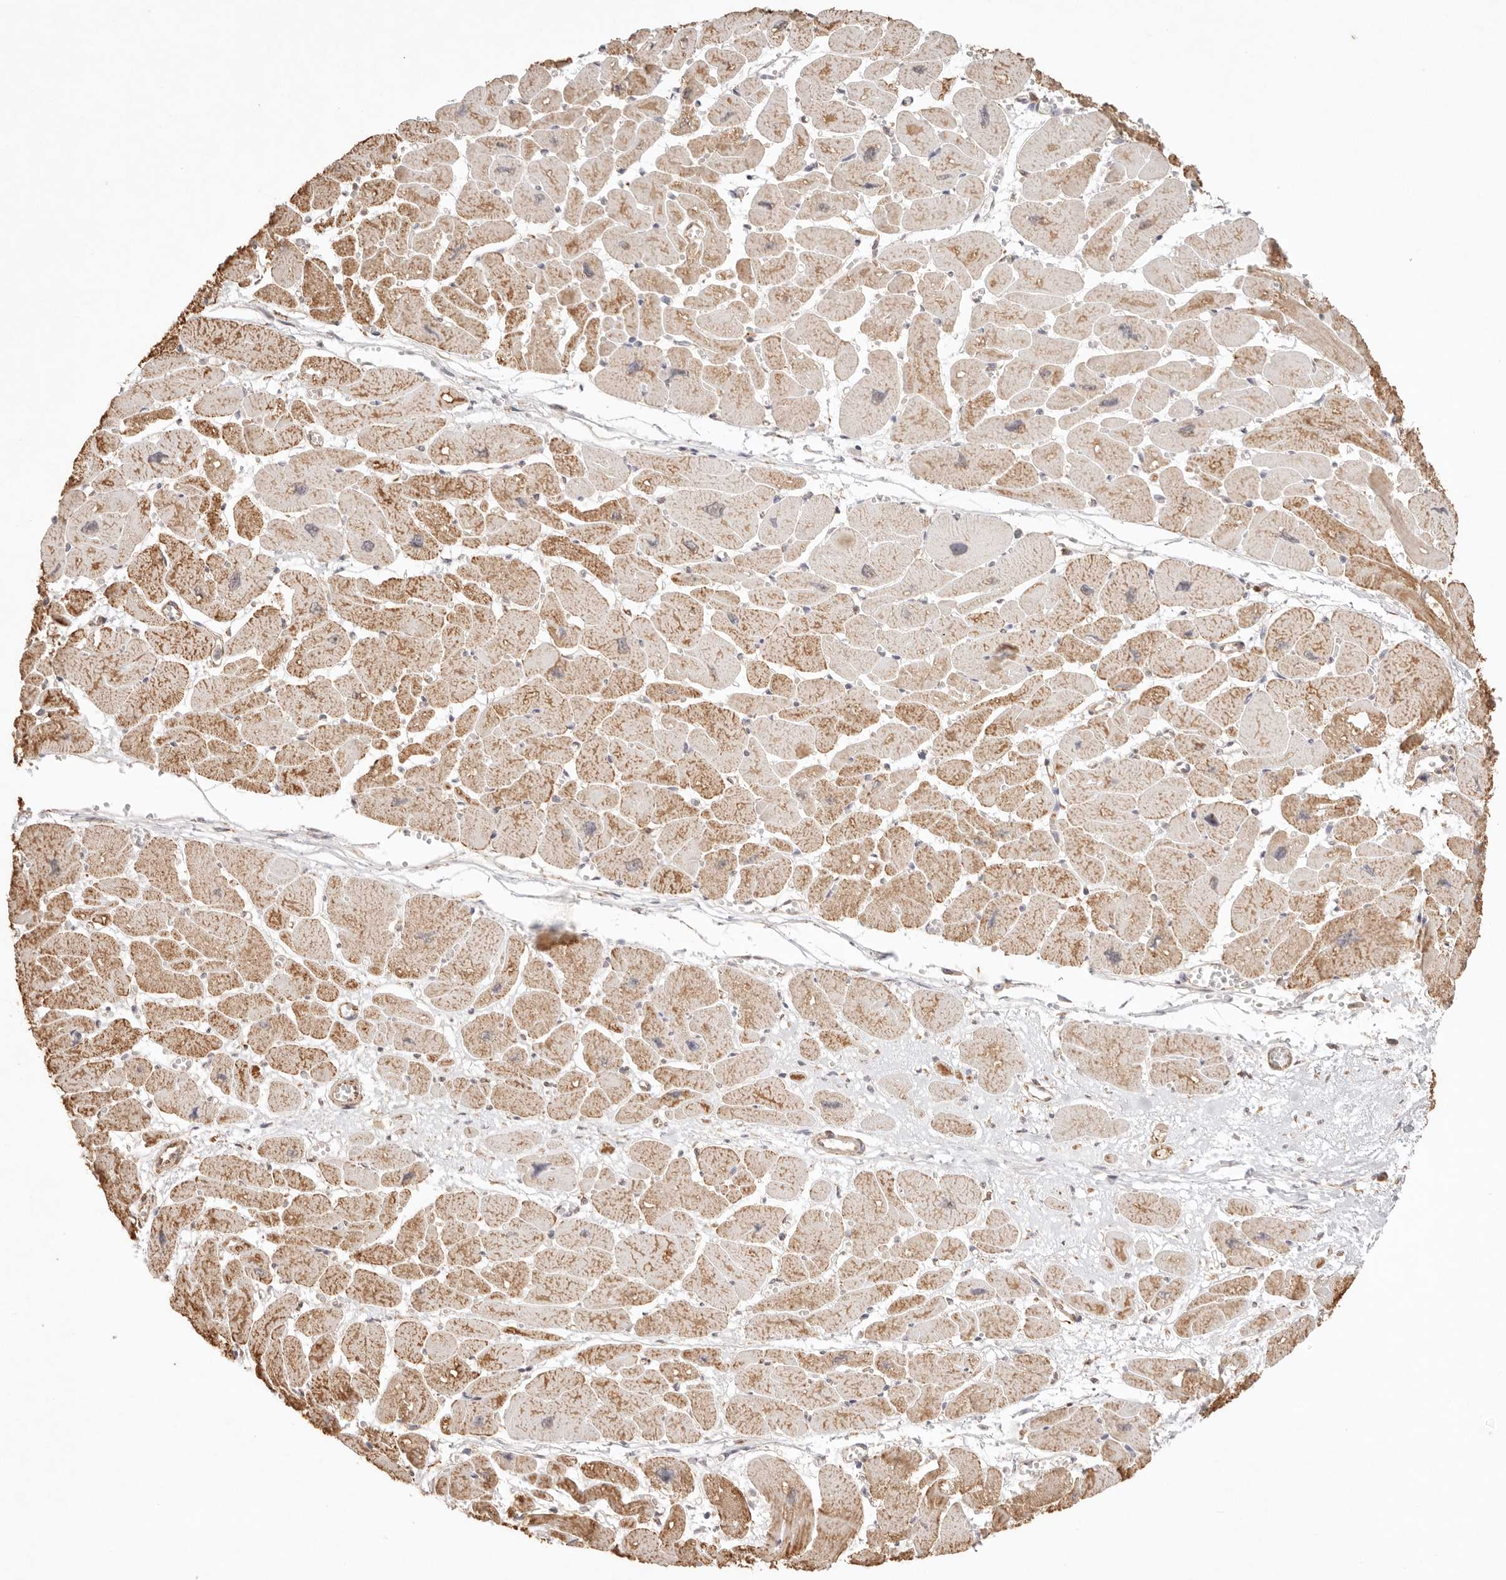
{"staining": {"intensity": "moderate", "quantity": ">75%", "location": "cytoplasmic/membranous"}, "tissue": "heart muscle", "cell_type": "Cardiomyocytes", "image_type": "normal", "snomed": [{"axis": "morphology", "description": "Normal tissue, NOS"}, {"axis": "topography", "description": "Heart"}], "caption": "Cardiomyocytes show moderate cytoplasmic/membranous positivity in approximately >75% of cells in benign heart muscle.", "gene": "IL1R2", "patient": {"sex": "female", "age": 54}}